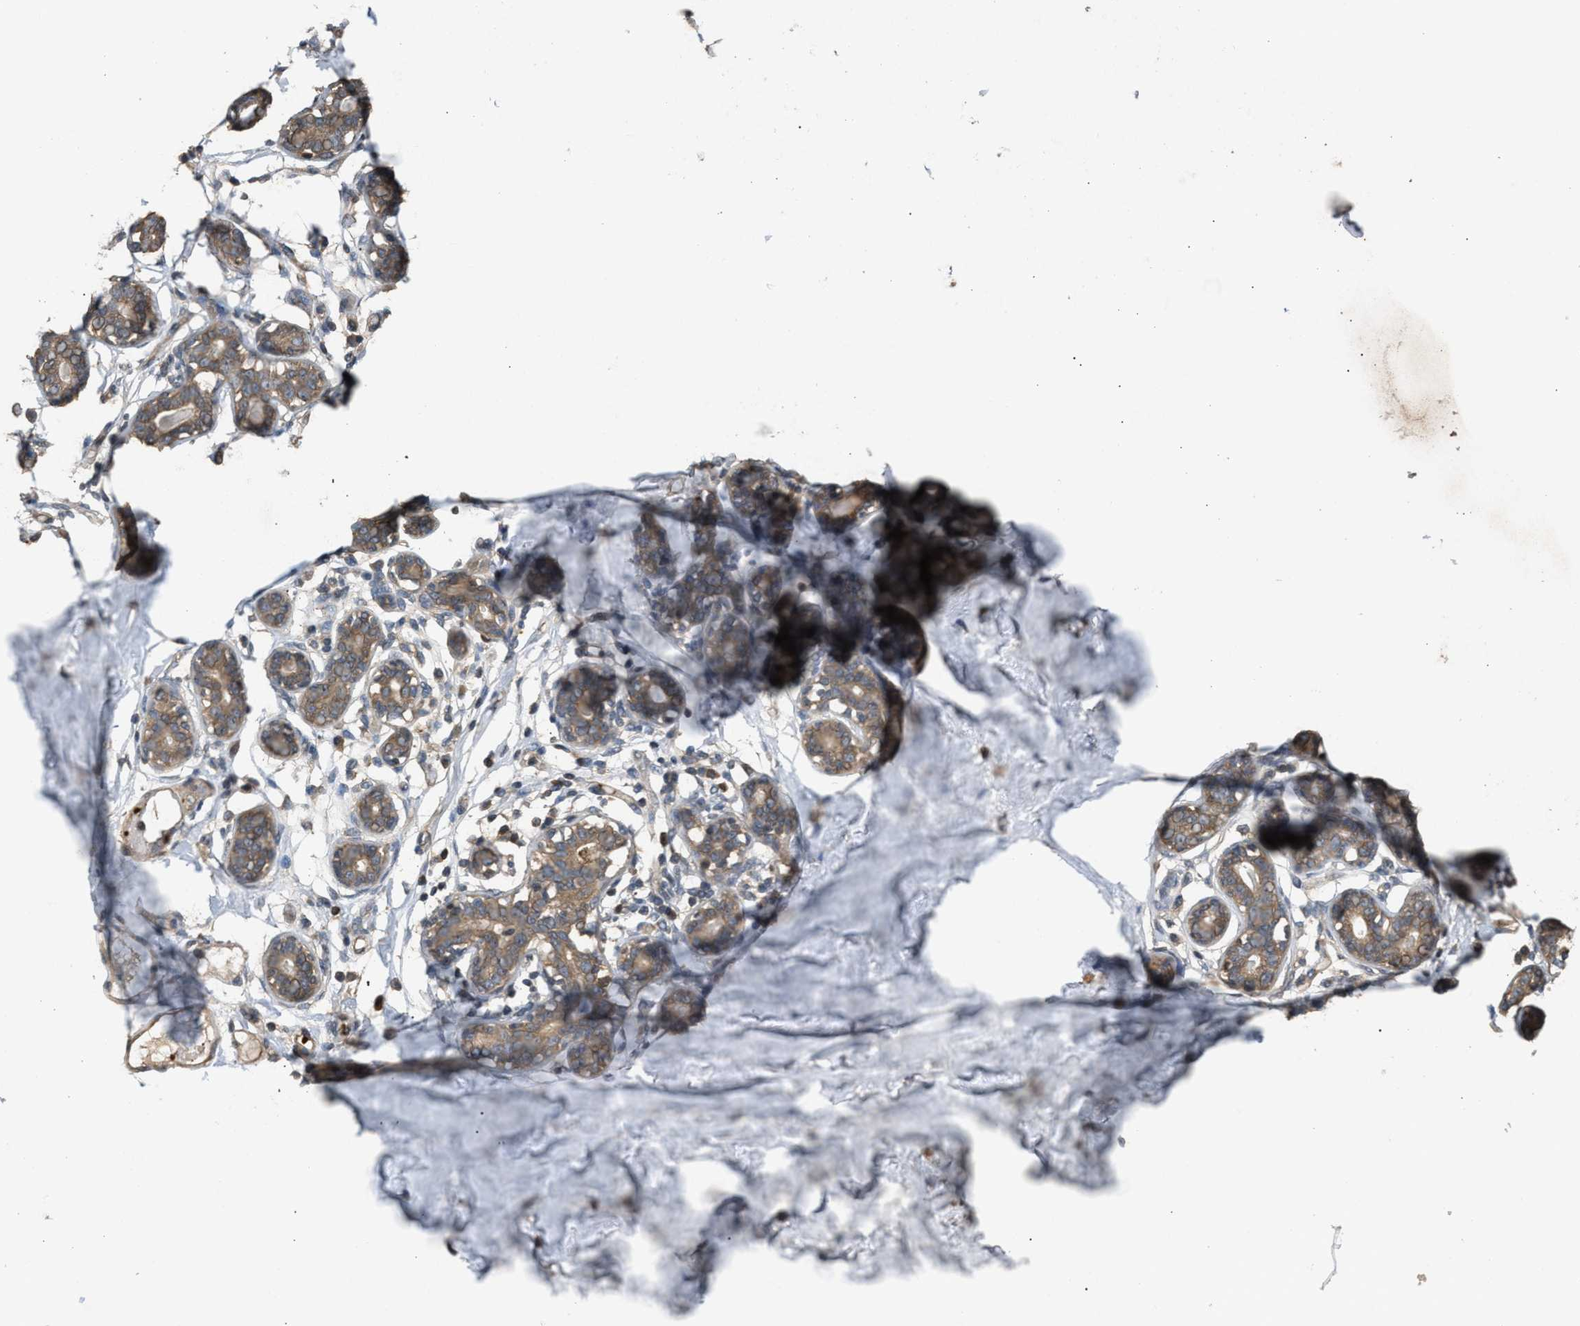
{"staining": {"intensity": "moderate", "quantity": ">75%", "location": "cytoplasmic/membranous"}, "tissue": "breast", "cell_type": "Adipocytes", "image_type": "normal", "snomed": [{"axis": "morphology", "description": "Normal tissue, NOS"}, {"axis": "topography", "description": "Breast"}], "caption": "Protein staining of normal breast reveals moderate cytoplasmic/membranous positivity in about >75% of adipocytes. (Brightfield microscopy of DAB IHC at high magnification).", "gene": "ARHGDIA", "patient": {"sex": "female", "age": 23}}